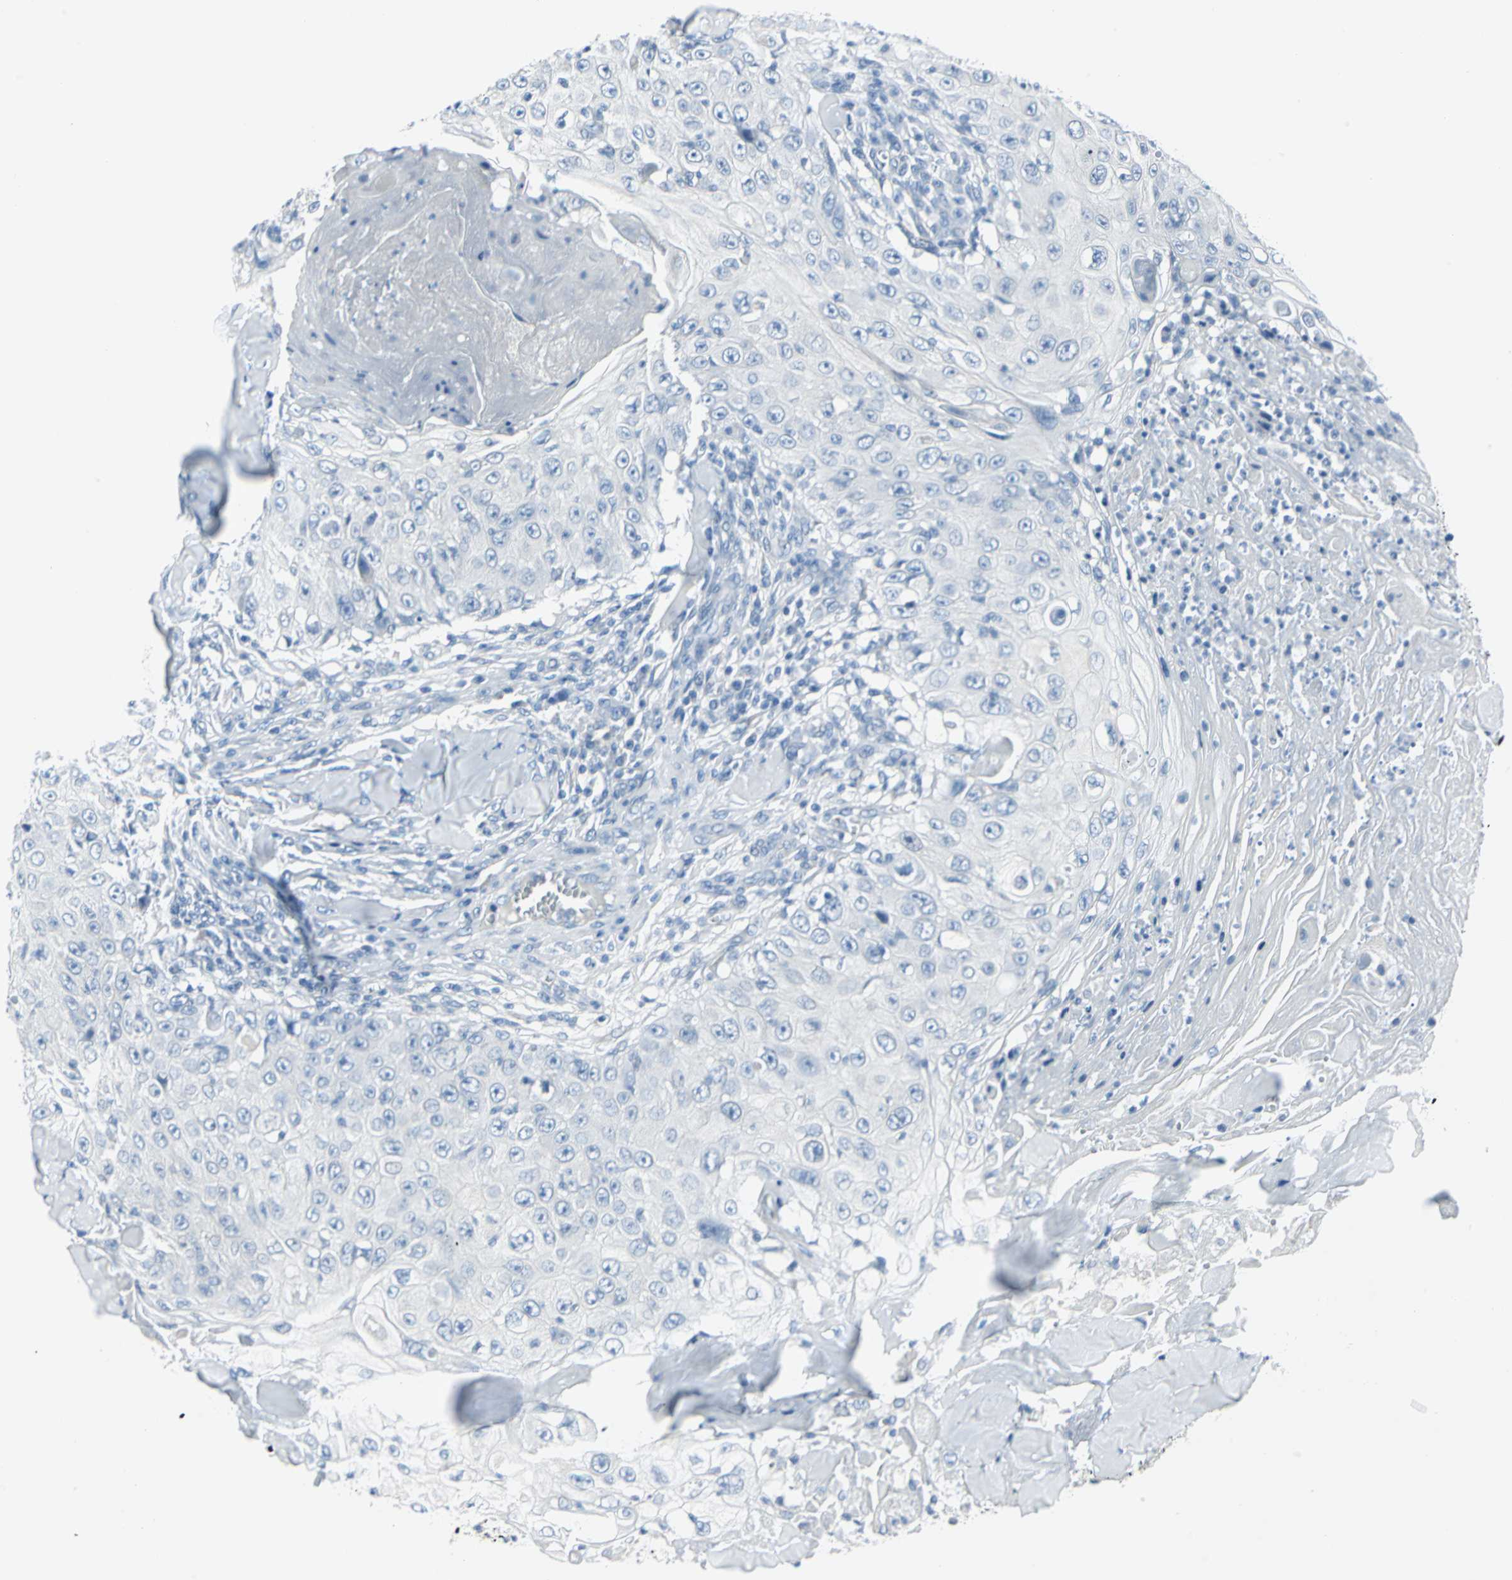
{"staining": {"intensity": "negative", "quantity": "none", "location": "none"}, "tissue": "skin cancer", "cell_type": "Tumor cells", "image_type": "cancer", "snomed": [{"axis": "morphology", "description": "Squamous cell carcinoma, NOS"}, {"axis": "topography", "description": "Skin"}], "caption": "An immunohistochemistry (IHC) histopathology image of skin cancer (squamous cell carcinoma) is shown. There is no staining in tumor cells of skin cancer (squamous cell carcinoma).", "gene": "CYB5A", "patient": {"sex": "male", "age": 86}}